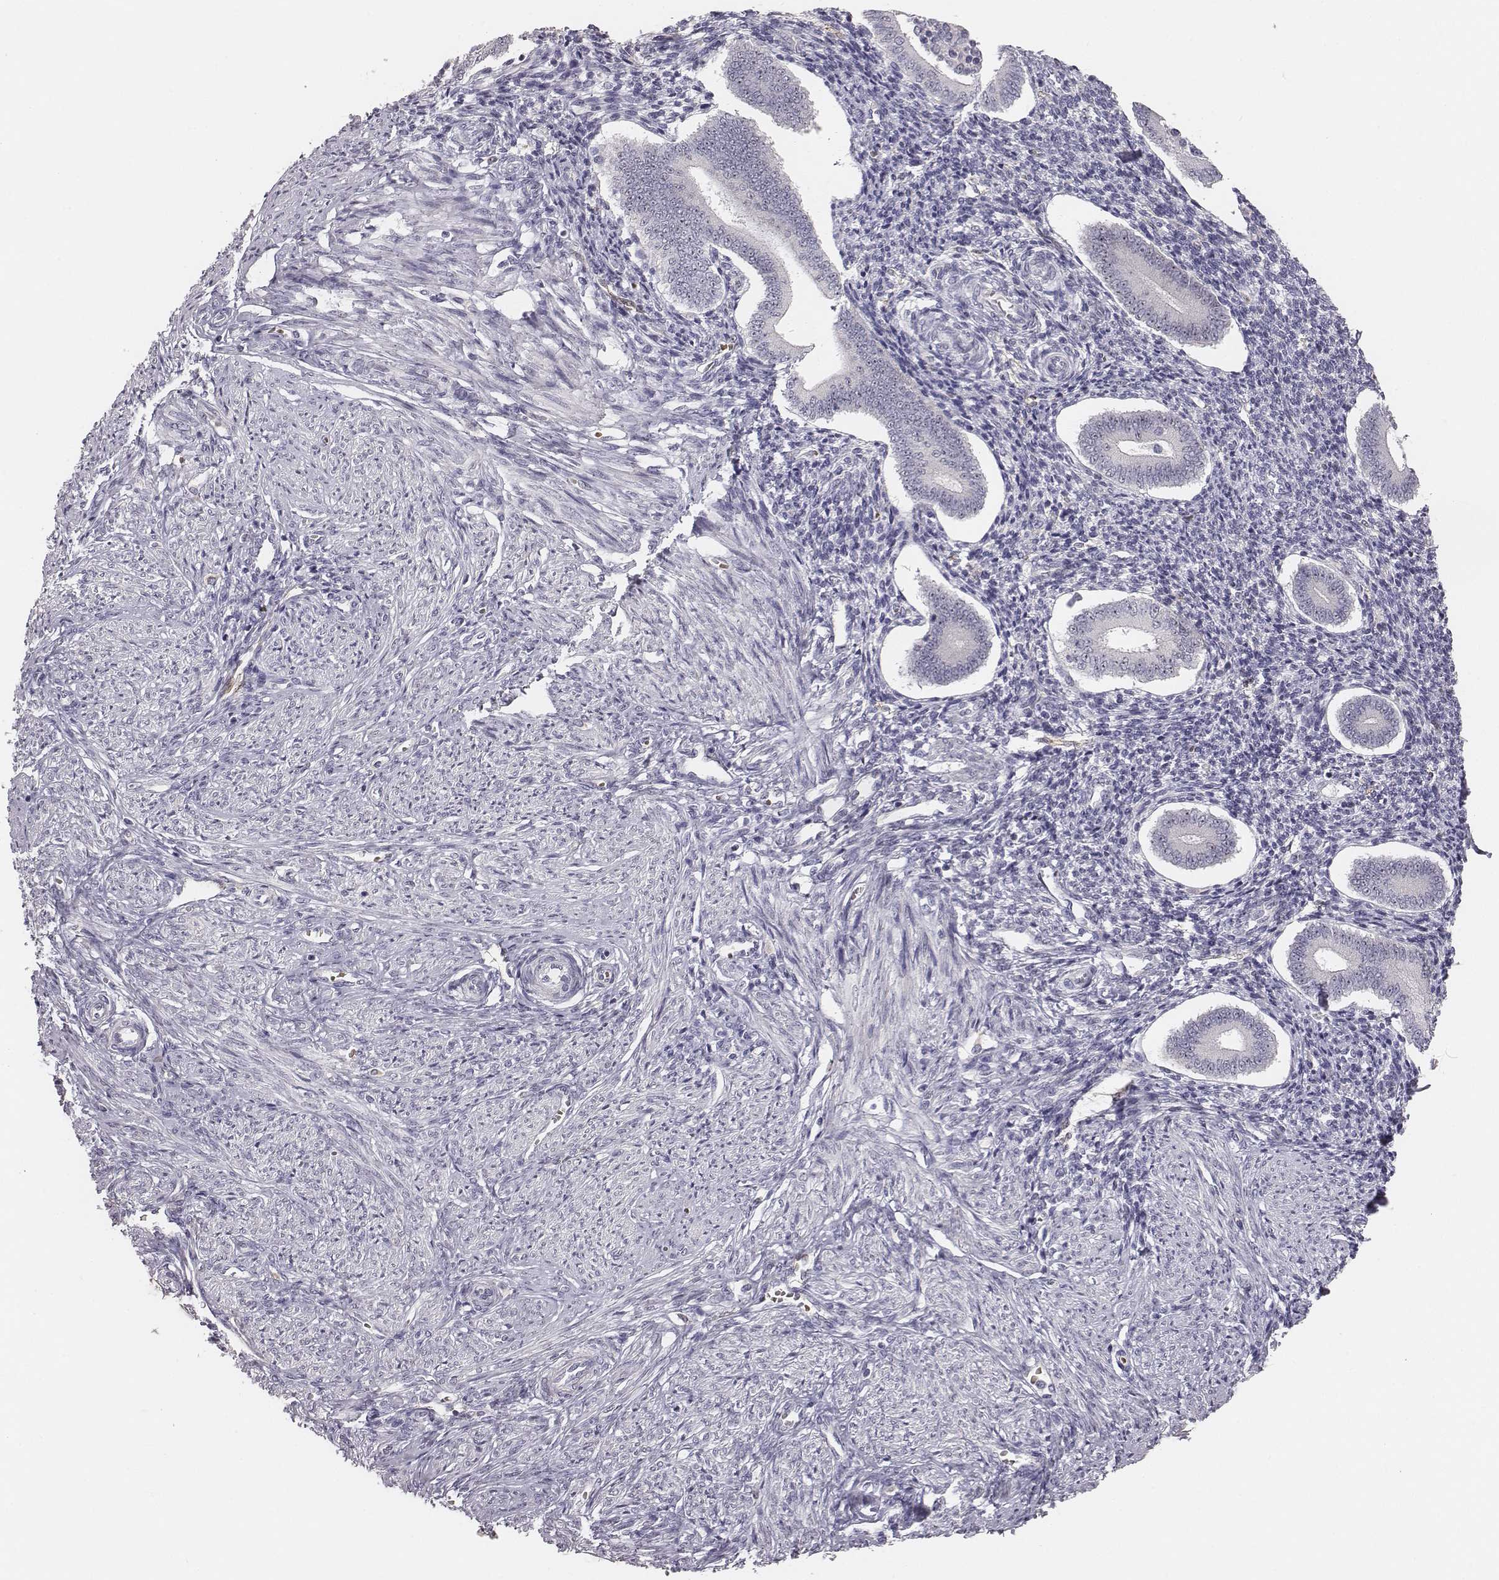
{"staining": {"intensity": "negative", "quantity": "none", "location": "none"}, "tissue": "endometrium", "cell_type": "Cells in endometrial stroma", "image_type": "normal", "snomed": [{"axis": "morphology", "description": "Normal tissue, NOS"}, {"axis": "topography", "description": "Endometrium"}], "caption": "DAB immunohistochemical staining of normal human endometrium exhibits no significant staining in cells in endometrial stroma.", "gene": "NIFK", "patient": {"sex": "female", "age": 40}}